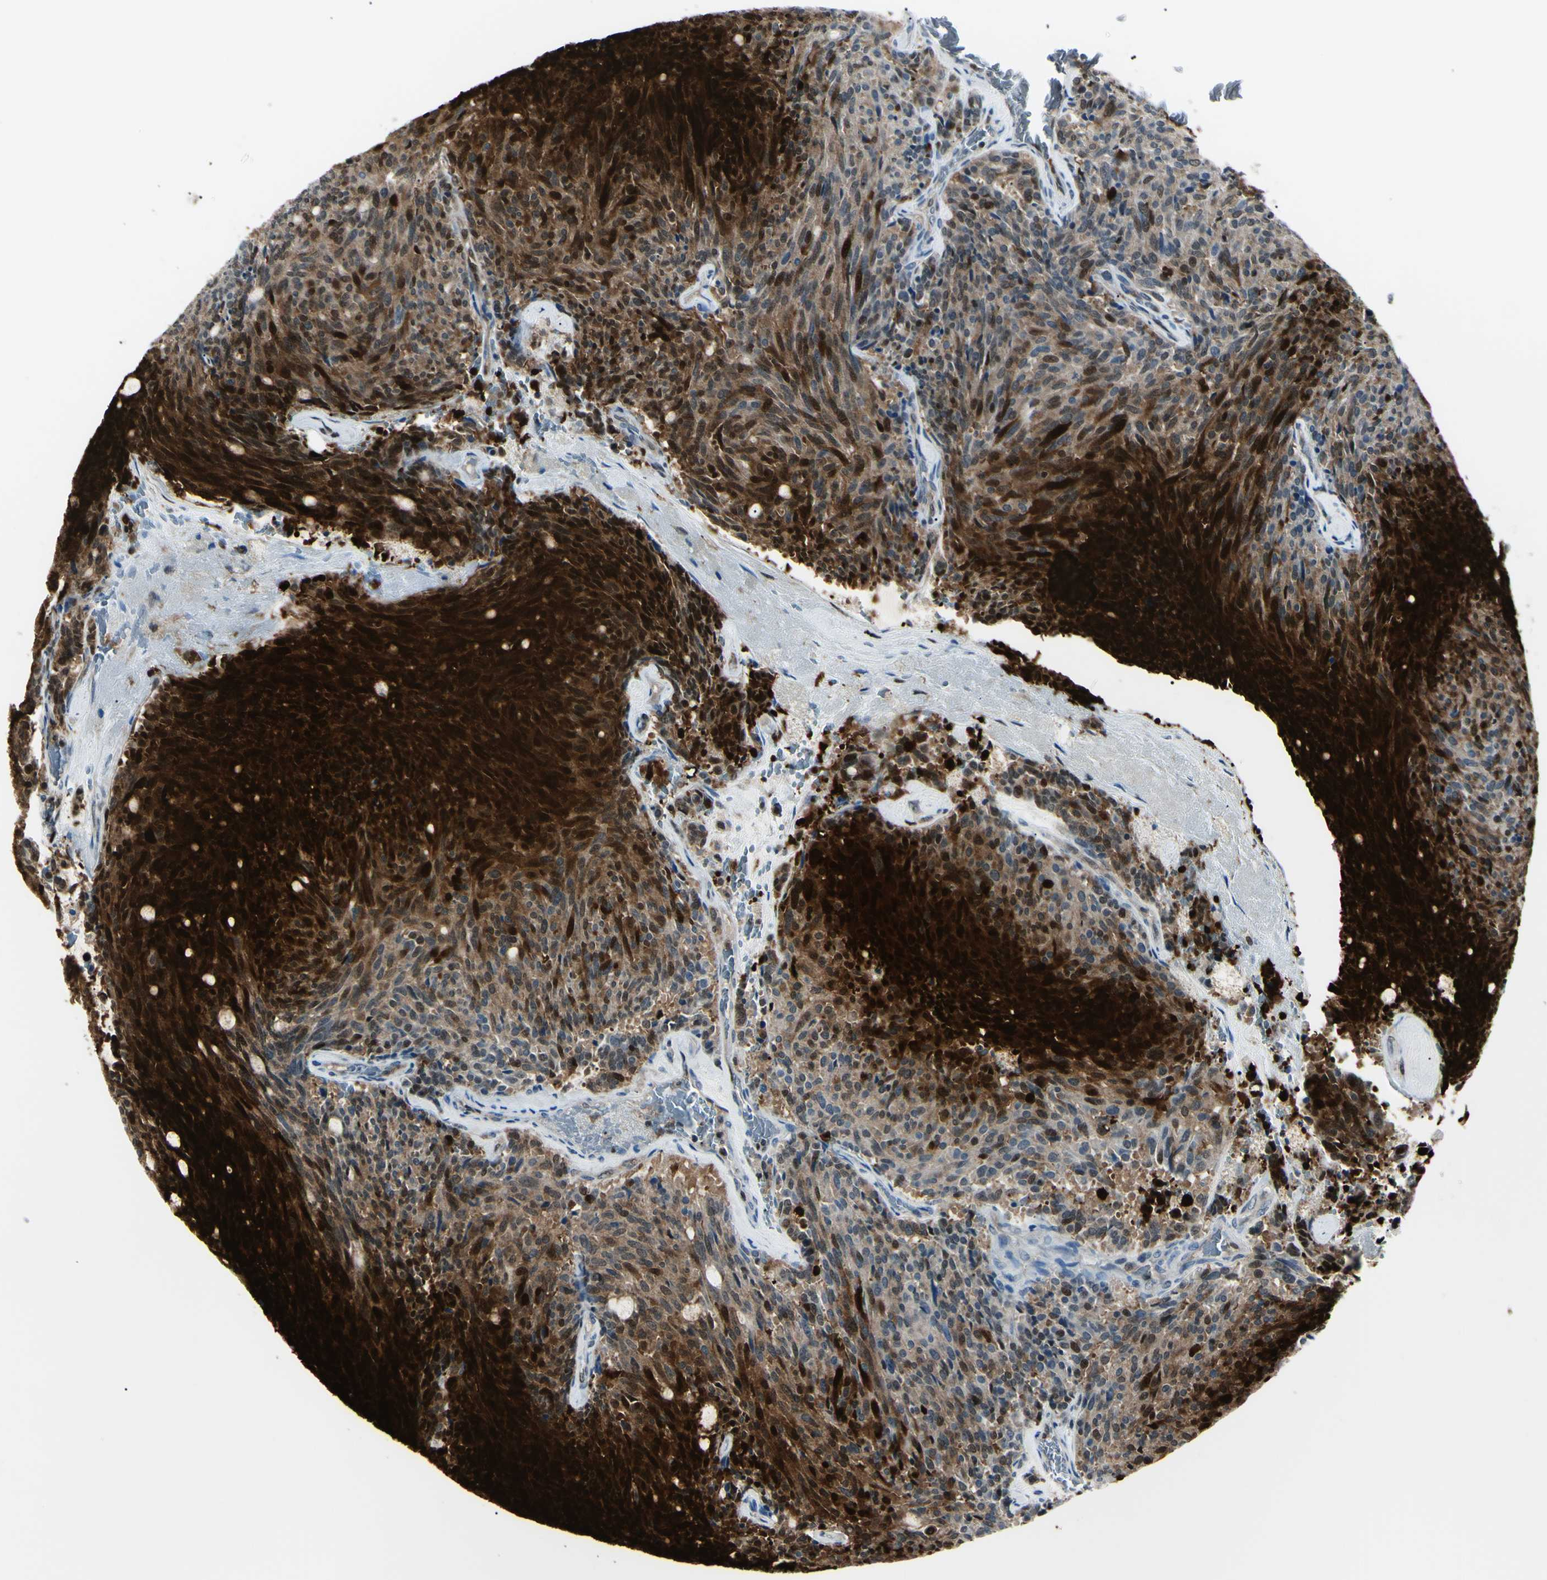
{"staining": {"intensity": "strong", "quantity": ">75%", "location": "cytoplasmic/membranous,nuclear"}, "tissue": "carcinoid", "cell_type": "Tumor cells", "image_type": "cancer", "snomed": [{"axis": "morphology", "description": "Carcinoid, malignant, NOS"}, {"axis": "topography", "description": "Pancreas"}], "caption": "Immunohistochemistry (IHC) of carcinoid exhibits high levels of strong cytoplasmic/membranous and nuclear positivity in about >75% of tumor cells.", "gene": "PGK1", "patient": {"sex": "female", "age": 54}}